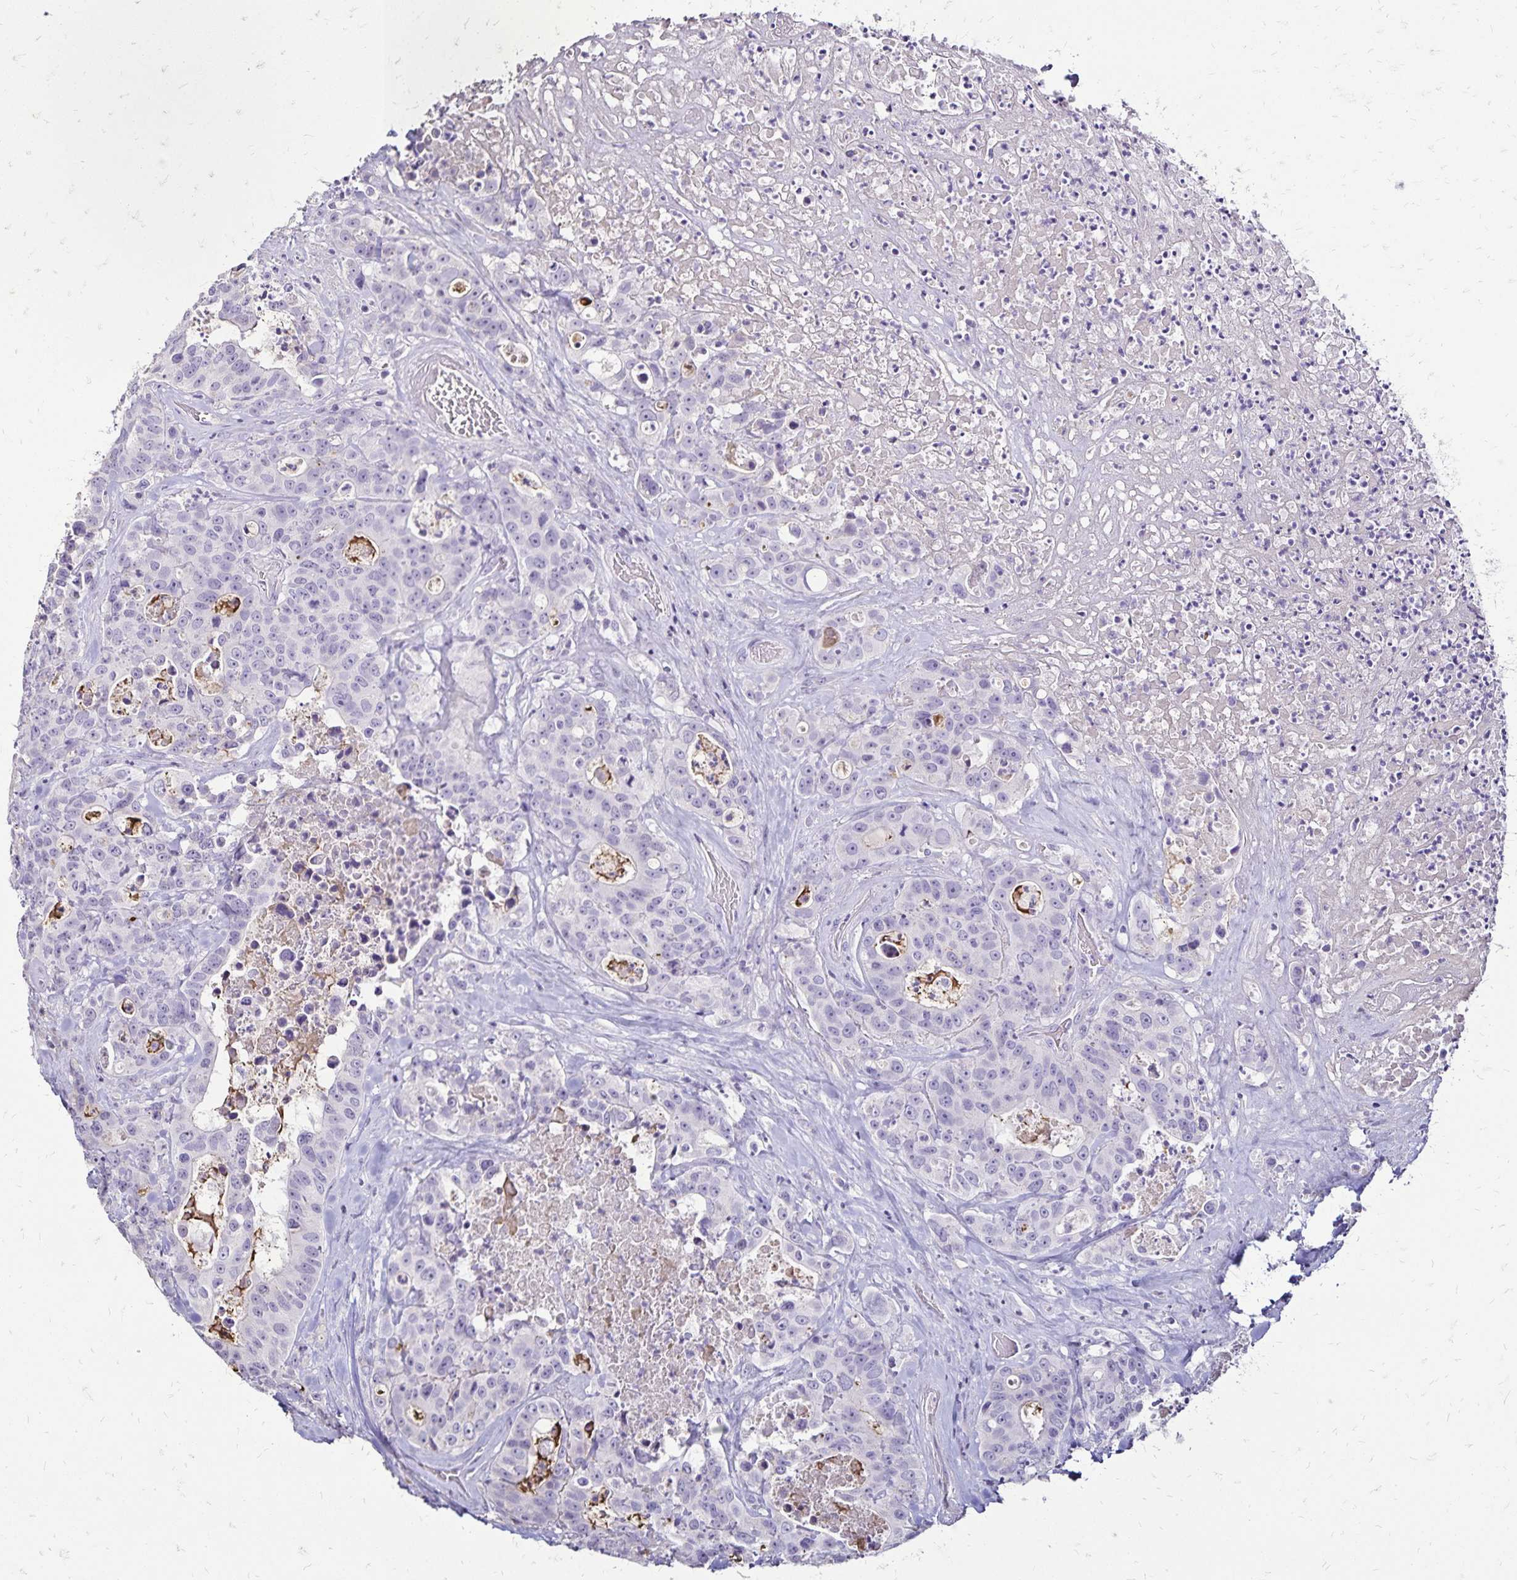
{"staining": {"intensity": "negative", "quantity": "none", "location": "none"}, "tissue": "colorectal cancer", "cell_type": "Tumor cells", "image_type": "cancer", "snomed": [{"axis": "morphology", "description": "Adenocarcinoma, NOS"}, {"axis": "topography", "description": "Rectum"}], "caption": "Immunohistochemistry (IHC) micrograph of neoplastic tissue: human colorectal cancer stained with DAB (3,3'-diaminobenzidine) reveals no significant protein staining in tumor cells. The staining was performed using DAB to visualize the protein expression in brown, while the nuclei were stained in blue with hematoxylin (Magnification: 20x).", "gene": "KISS1", "patient": {"sex": "female", "age": 62}}